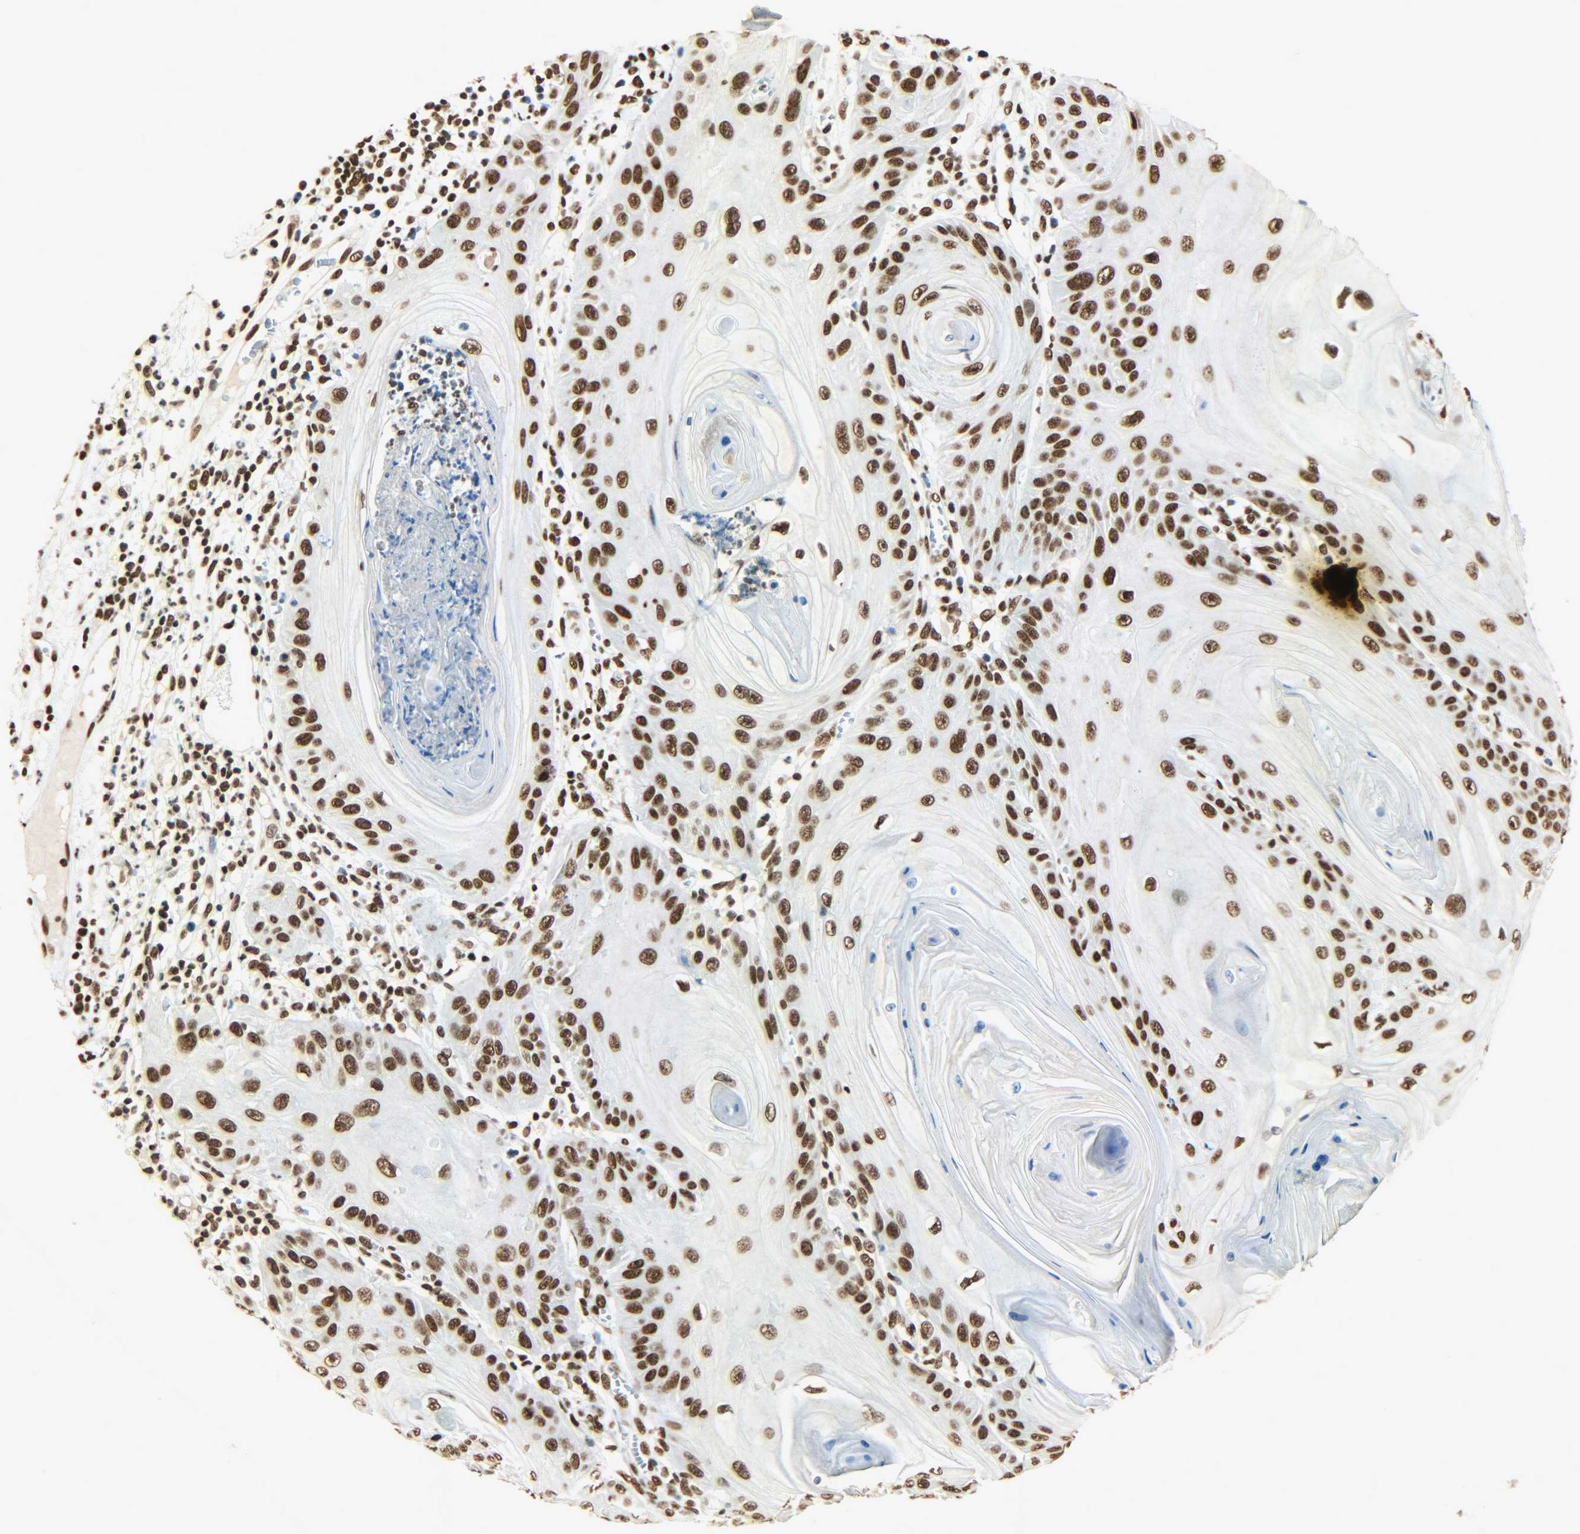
{"staining": {"intensity": "strong", "quantity": ">75%", "location": "nuclear"}, "tissue": "skin cancer", "cell_type": "Tumor cells", "image_type": "cancer", "snomed": [{"axis": "morphology", "description": "Squamous cell carcinoma, NOS"}, {"axis": "topography", "description": "Skin"}], "caption": "Squamous cell carcinoma (skin) stained with DAB (3,3'-diaminobenzidine) IHC demonstrates high levels of strong nuclear staining in approximately >75% of tumor cells.", "gene": "KHDRBS1", "patient": {"sex": "female", "age": 78}}